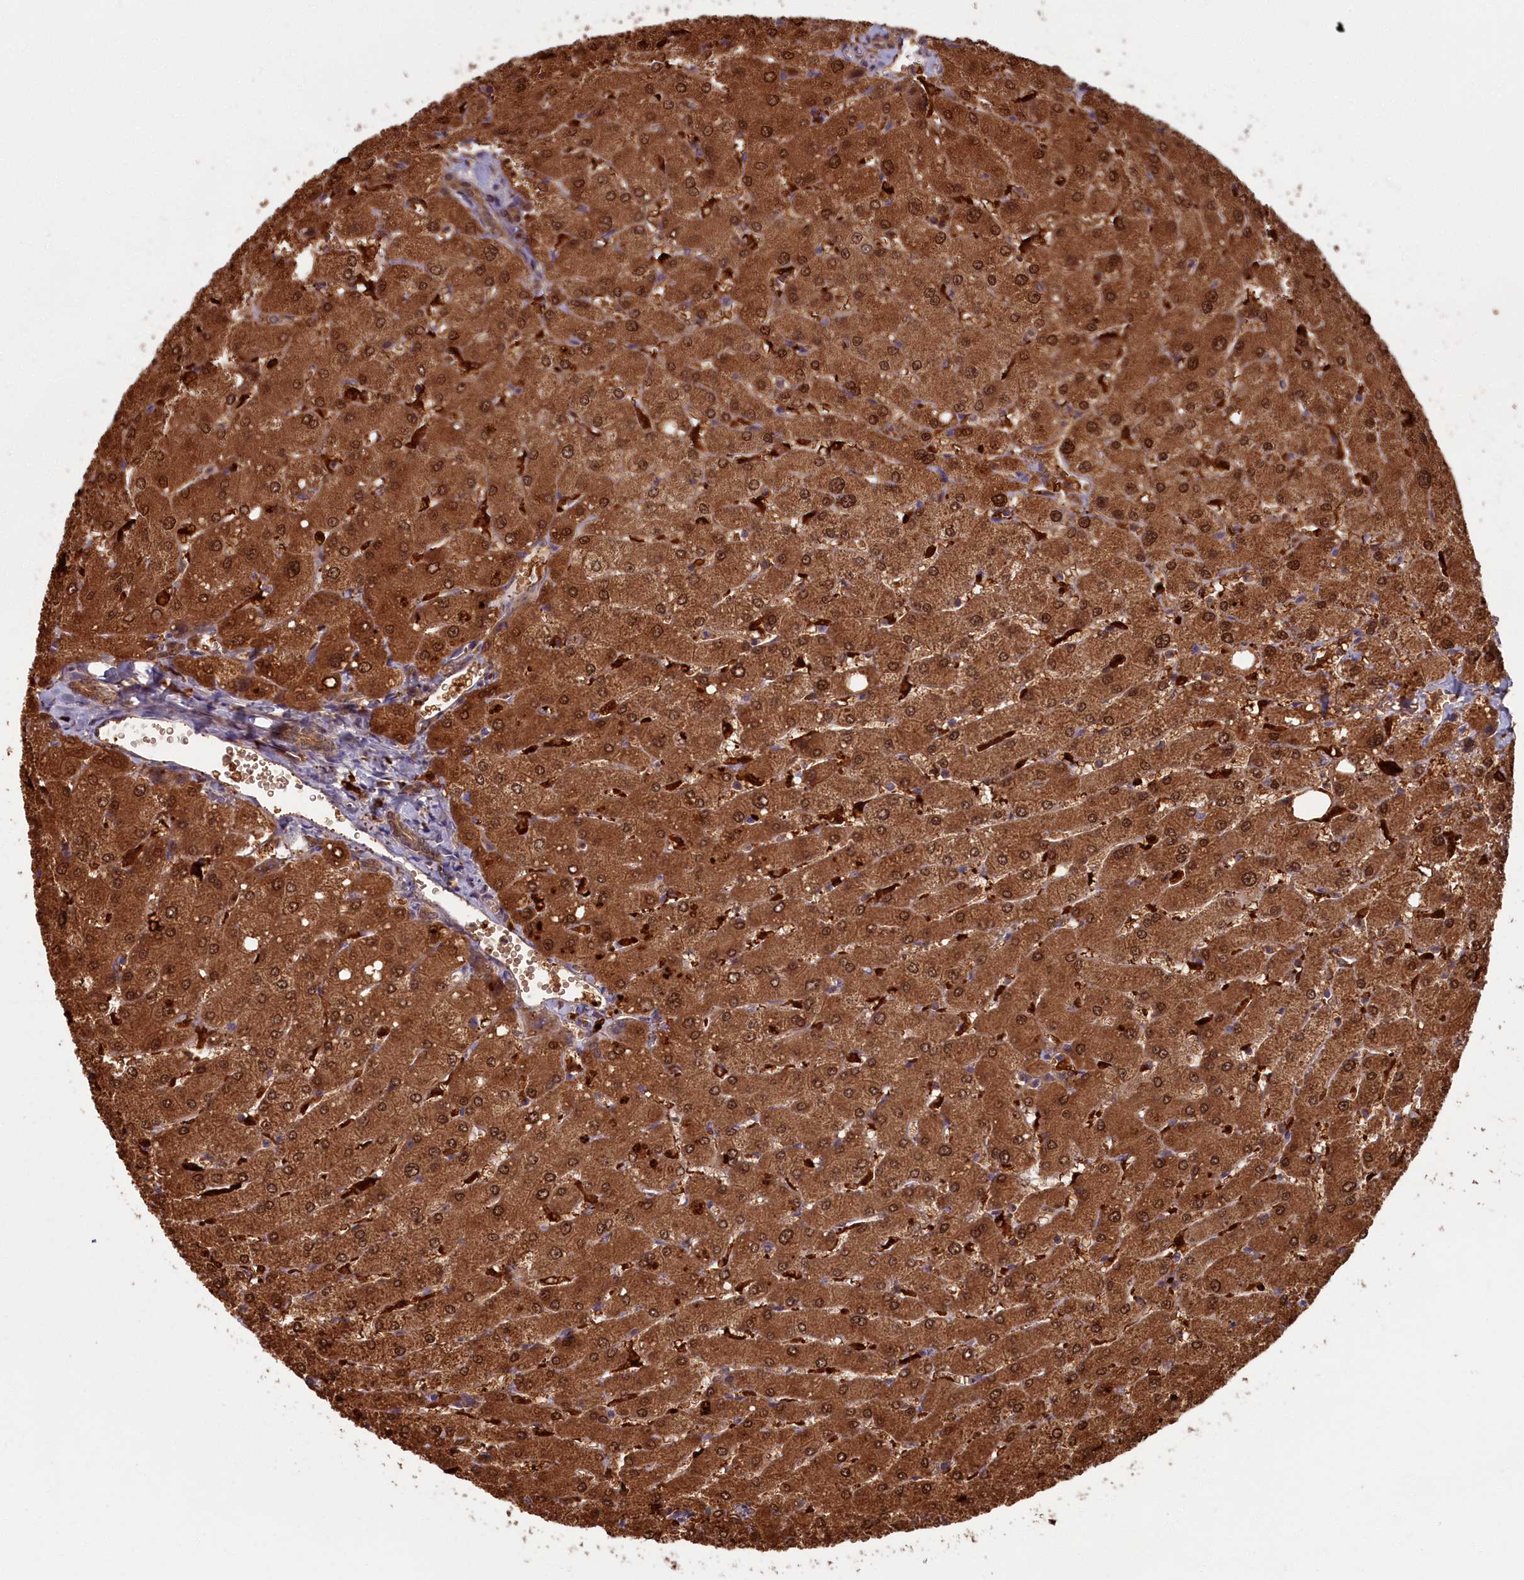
{"staining": {"intensity": "moderate", "quantity": ">75%", "location": "cytoplasmic/membranous"}, "tissue": "liver", "cell_type": "Cholangiocytes", "image_type": "normal", "snomed": [{"axis": "morphology", "description": "Normal tissue, NOS"}, {"axis": "topography", "description": "Liver"}], "caption": "The photomicrograph reveals a brown stain indicating the presence of a protein in the cytoplasmic/membranous of cholangiocytes in liver. Using DAB (brown) and hematoxylin (blue) stains, captured at high magnification using brightfield microscopy.", "gene": "BLVRB", "patient": {"sex": "male", "age": 55}}